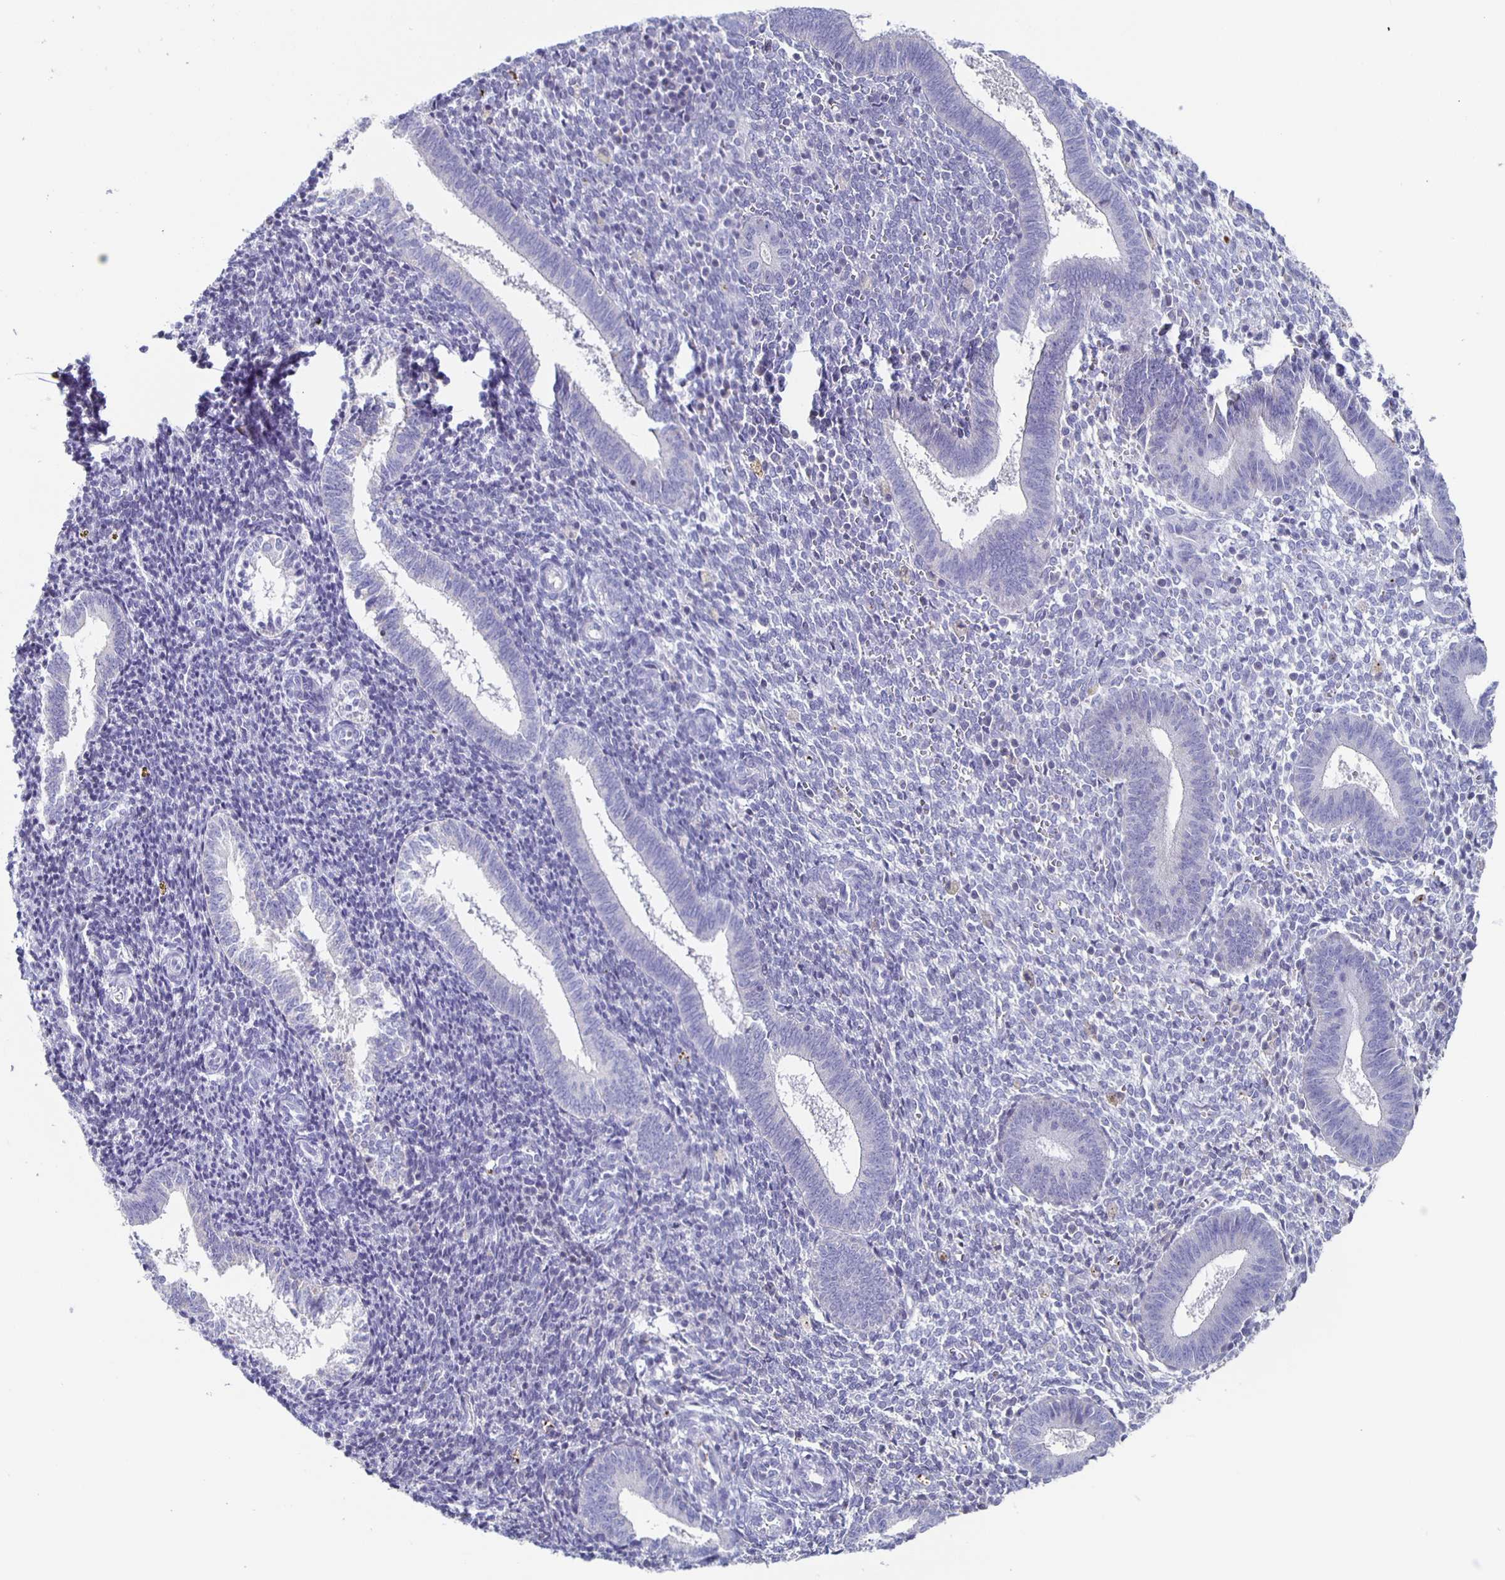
{"staining": {"intensity": "negative", "quantity": "none", "location": "none"}, "tissue": "endometrium", "cell_type": "Cells in endometrial stroma", "image_type": "normal", "snomed": [{"axis": "morphology", "description": "Normal tissue, NOS"}, {"axis": "topography", "description": "Endometrium"}], "caption": "Histopathology image shows no significant protein expression in cells in endometrial stroma of benign endometrium.", "gene": "FGA", "patient": {"sex": "female", "age": 25}}